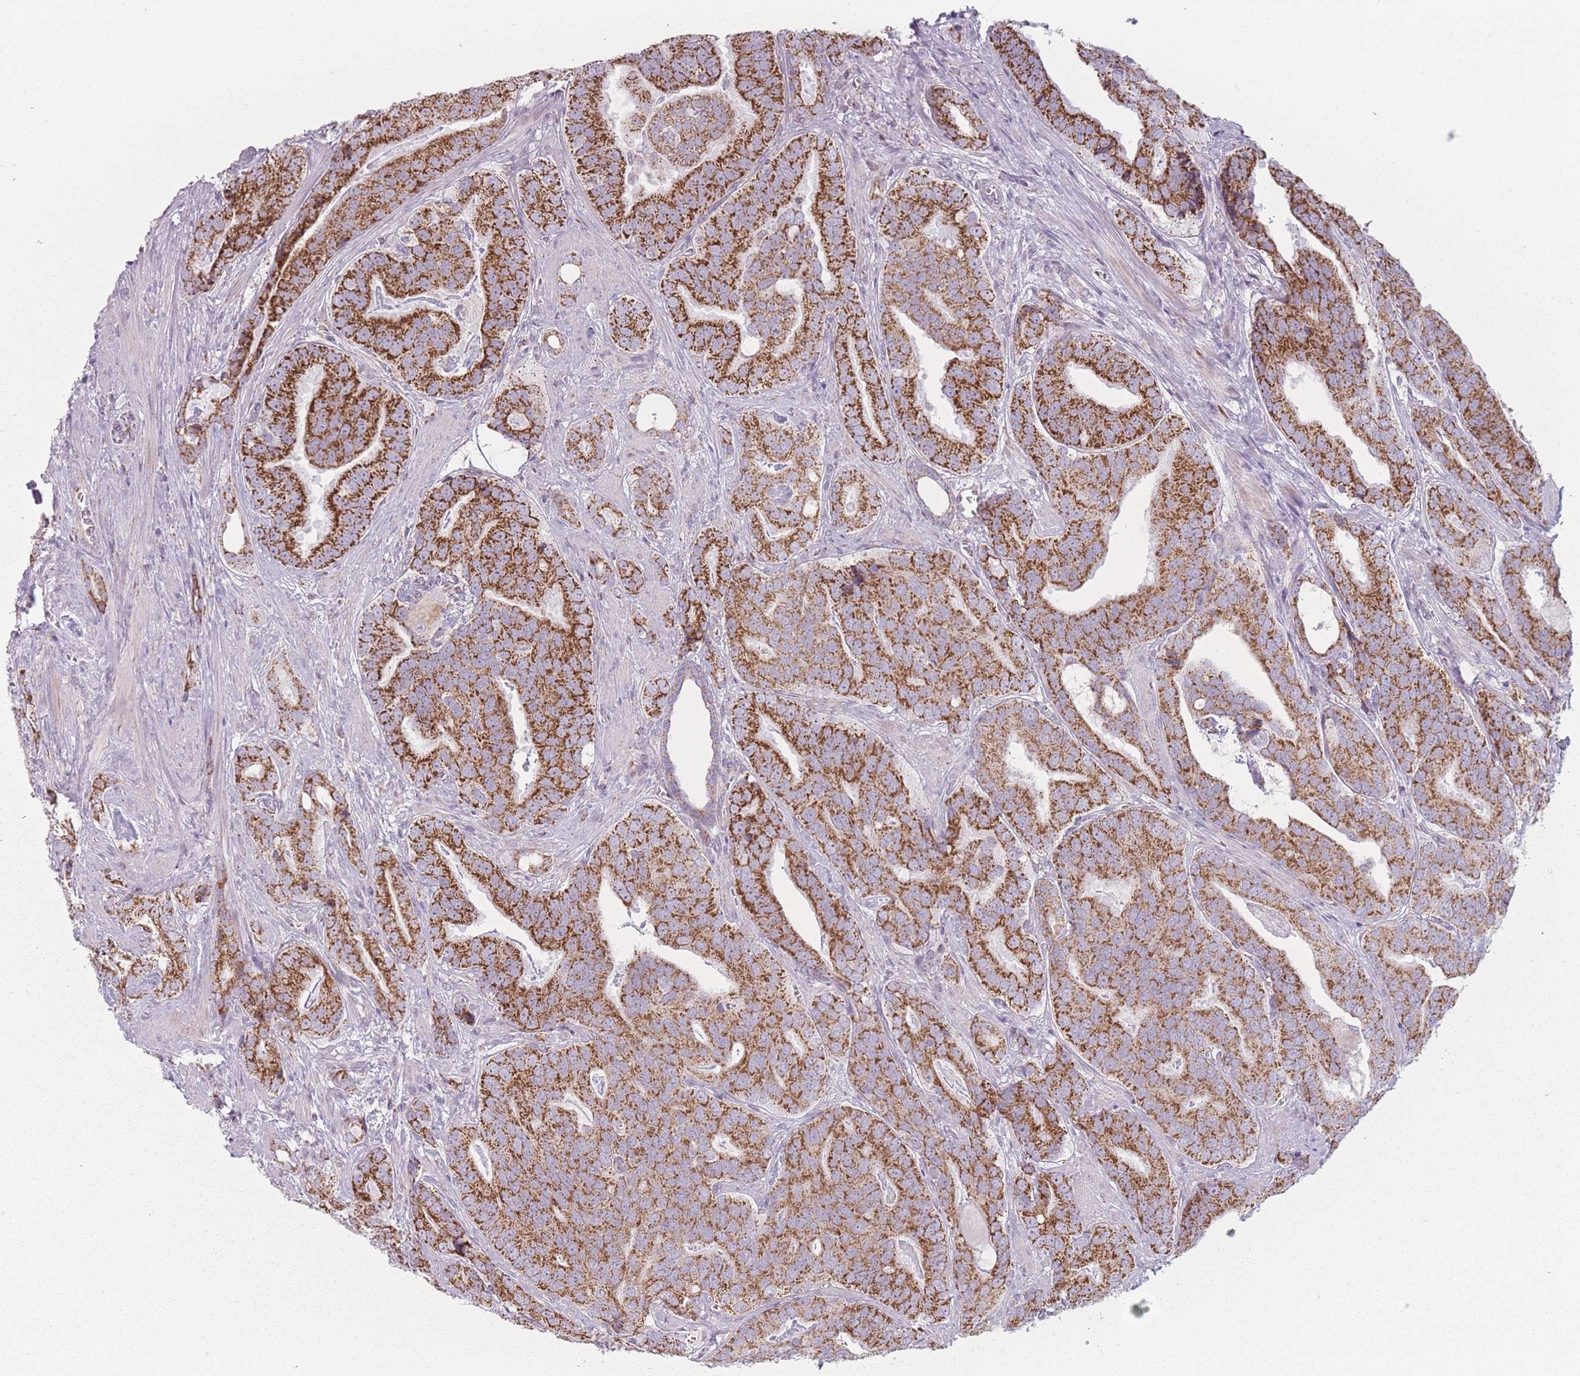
{"staining": {"intensity": "strong", "quantity": ">75%", "location": "cytoplasmic/membranous"}, "tissue": "prostate cancer", "cell_type": "Tumor cells", "image_type": "cancer", "snomed": [{"axis": "morphology", "description": "Adenocarcinoma, High grade"}, {"axis": "topography", "description": "Prostate"}], "caption": "A histopathology image showing strong cytoplasmic/membranous staining in approximately >75% of tumor cells in prostate cancer, as visualized by brown immunohistochemical staining.", "gene": "DCHS1", "patient": {"sex": "male", "age": 55}}